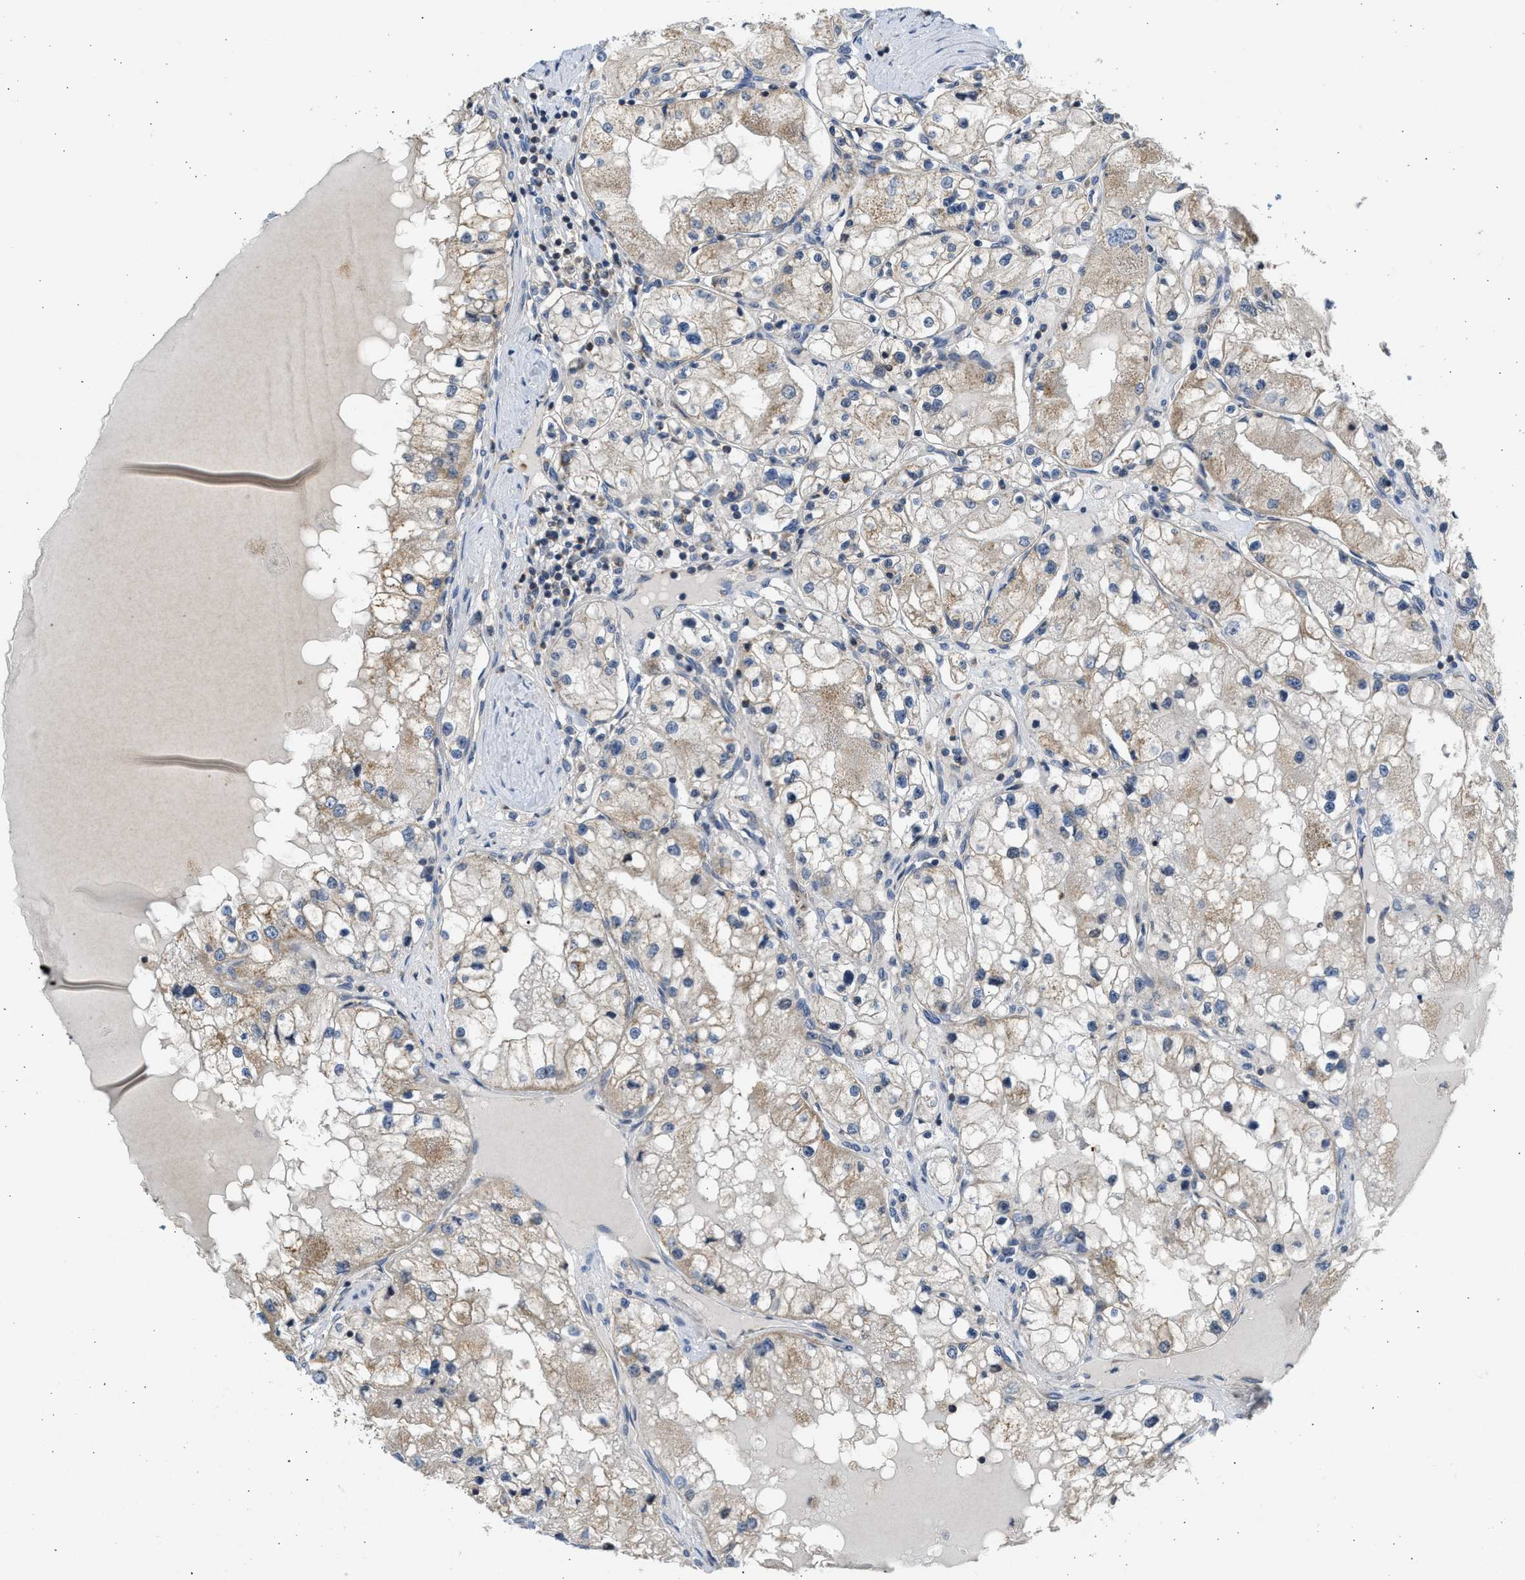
{"staining": {"intensity": "weak", "quantity": "25%-75%", "location": "cytoplasmic/membranous"}, "tissue": "renal cancer", "cell_type": "Tumor cells", "image_type": "cancer", "snomed": [{"axis": "morphology", "description": "Adenocarcinoma, NOS"}, {"axis": "topography", "description": "Kidney"}], "caption": "Immunohistochemistry (IHC) of renal adenocarcinoma exhibits low levels of weak cytoplasmic/membranous expression in about 25%-75% of tumor cells.", "gene": "CYP1A1", "patient": {"sex": "male", "age": 68}}